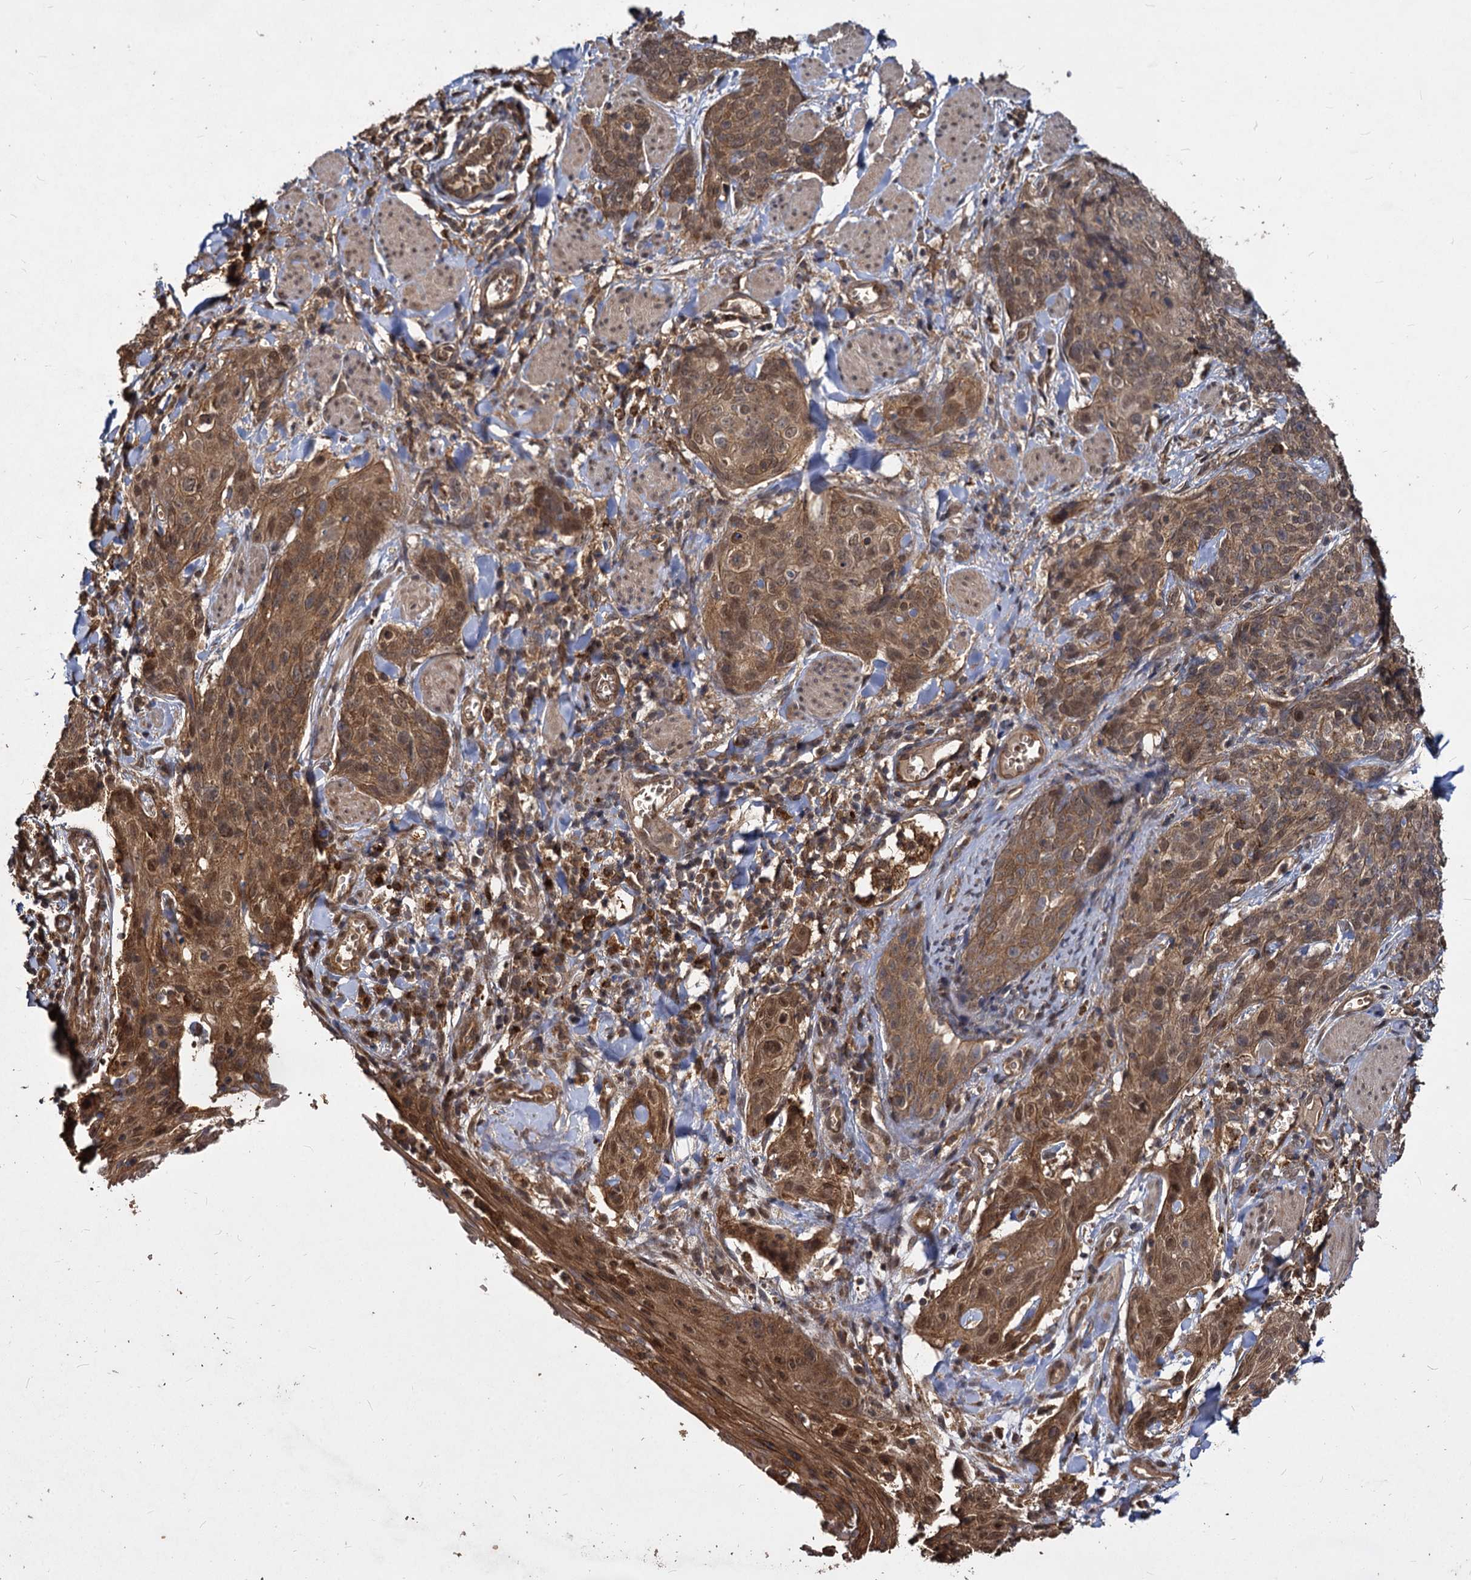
{"staining": {"intensity": "moderate", "quantity": ">75%", "location": "cytoplasmic/membranous,nuclear"}, "tissue": "skin cancer", "cell_type": "Tumor cells", "image_type": "cancer", "snomed": [{"axis": "morphology", "description": "Squamous cell carcinoma, NOS"}, {"axis": "topography", "description": "Skin"}, {"axis": "topography", "description": "Vulva"}], "caption": "Brown immunohistochemical staining in skin cancer (squamous cell carcinoma) shows moderate cytoplasmic/membranous and nuclear staining in approximately >75% of tumor cells.", "gene": "VPS51", "patient": {"sex": "female", "age": 85}}